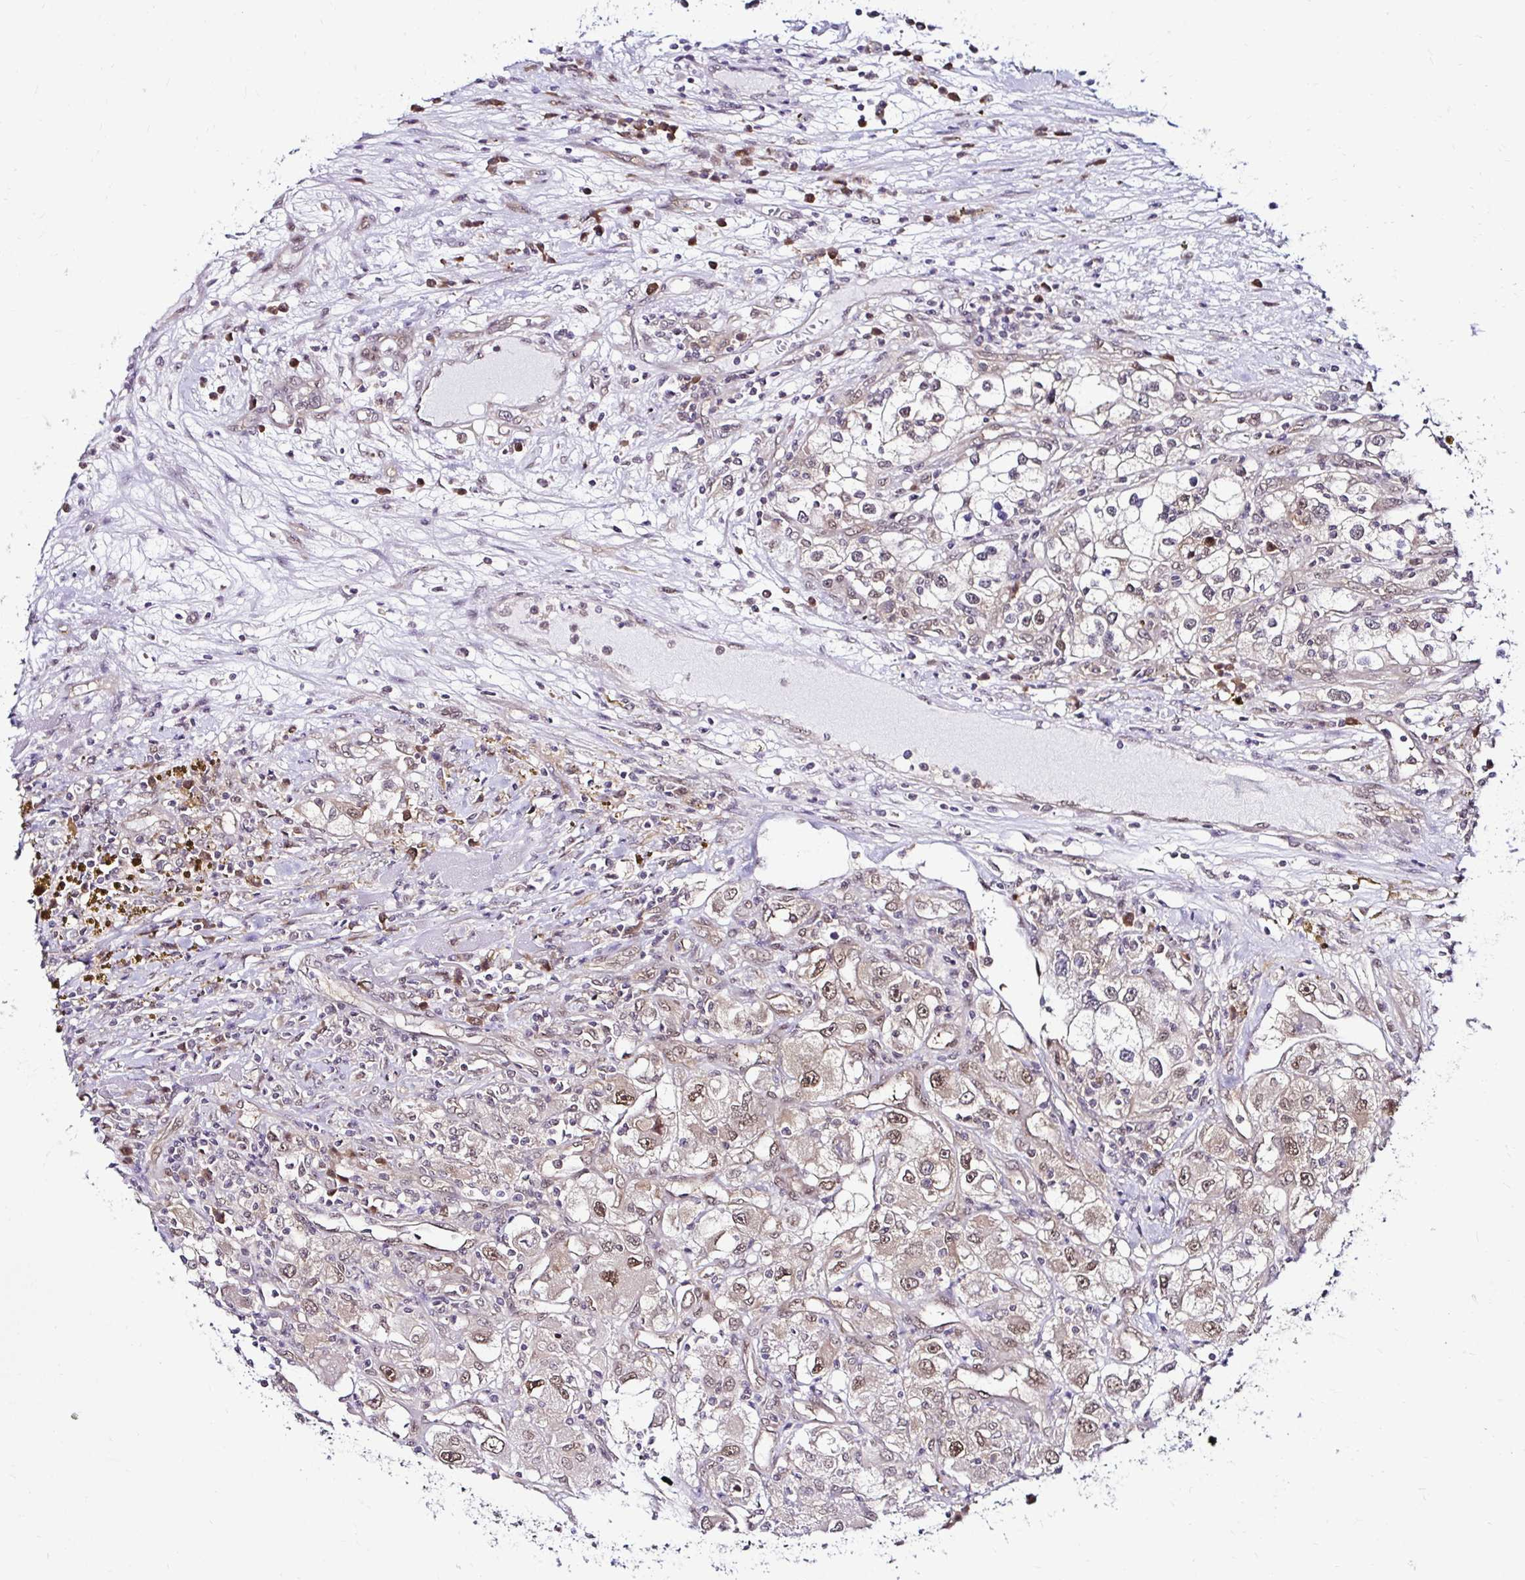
{"staining": {"intensity": "moderate", "quantity": ">75%", "location": "nuclear"}, "tissue": "renal cancer", "cell_type": "Tumor cells", "image_type": "cancer", "snomed": [{"axis": "morphology", "description": "Adenocarcinoma, NOS"}, {"axis": "topography", "description": "Kidney"}], "caption": "Immunohistochemical staining of adenocarcinoma (renal) exhibits medium levels of moderate nuclear protein expression in approximately >75% of tumor cells. (Brightfield microscopy of DAB IHC at high magnification).", "gene": "PSMD3", "patient": {"sex": "female", "age": 52}}